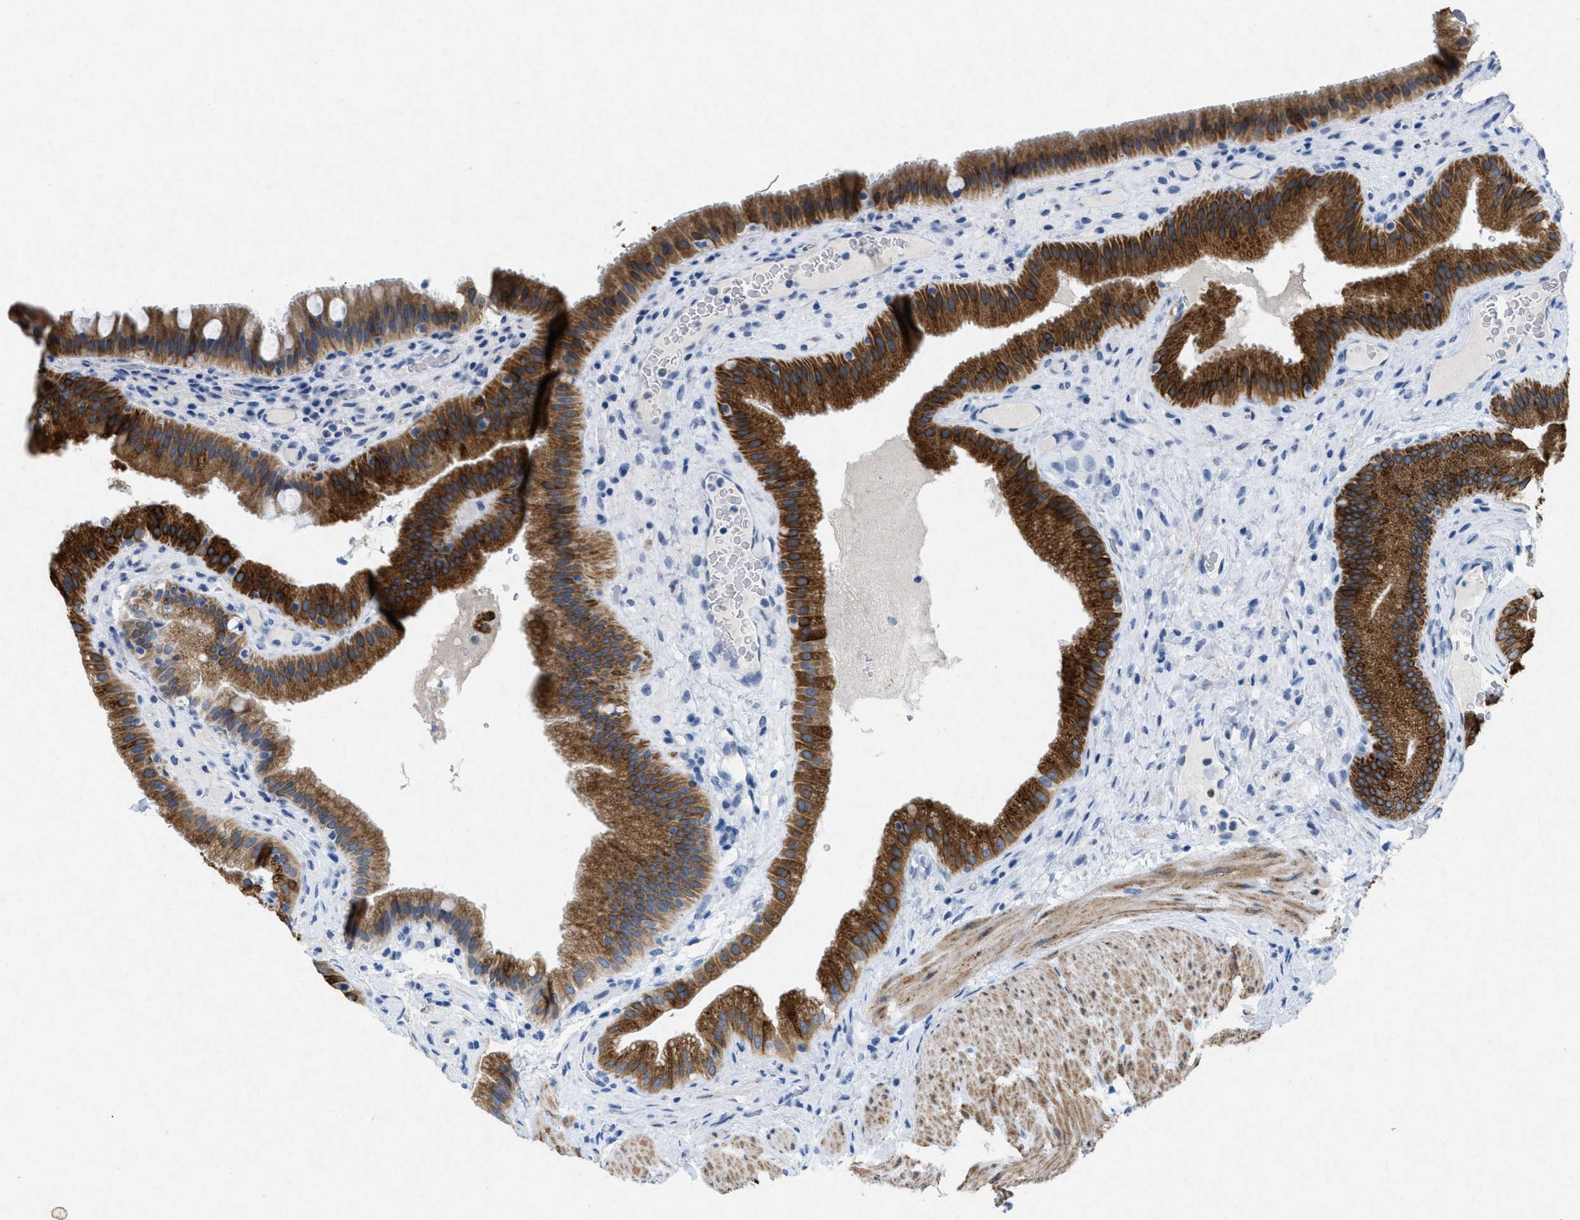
{"staining": {"intensity": "strong", "quantity": ">75%", "location": "cytoplasmic/membranous"}, "tissue": "gallbladder", "cell_type": "Glandular cells", "image_type": "normal", "snomed": [{"axis": "morphology", "description": "Normal tissue, NOS"}, {"axis": "topography", "description": "Gallbladder"}], "caption": "Immunohistochemistry (IHC) photomicrograph of unremarkable gallbladder: gallbladder stained using IHC demonstrates high levels of strong protein expression localized specifically in the cytoplasmic/membranous of glandular cells, appearing as a cytoplasmic/membranous brown color.", "gene": "TASOR", "patient": {"sex": "male", "age": 49}}